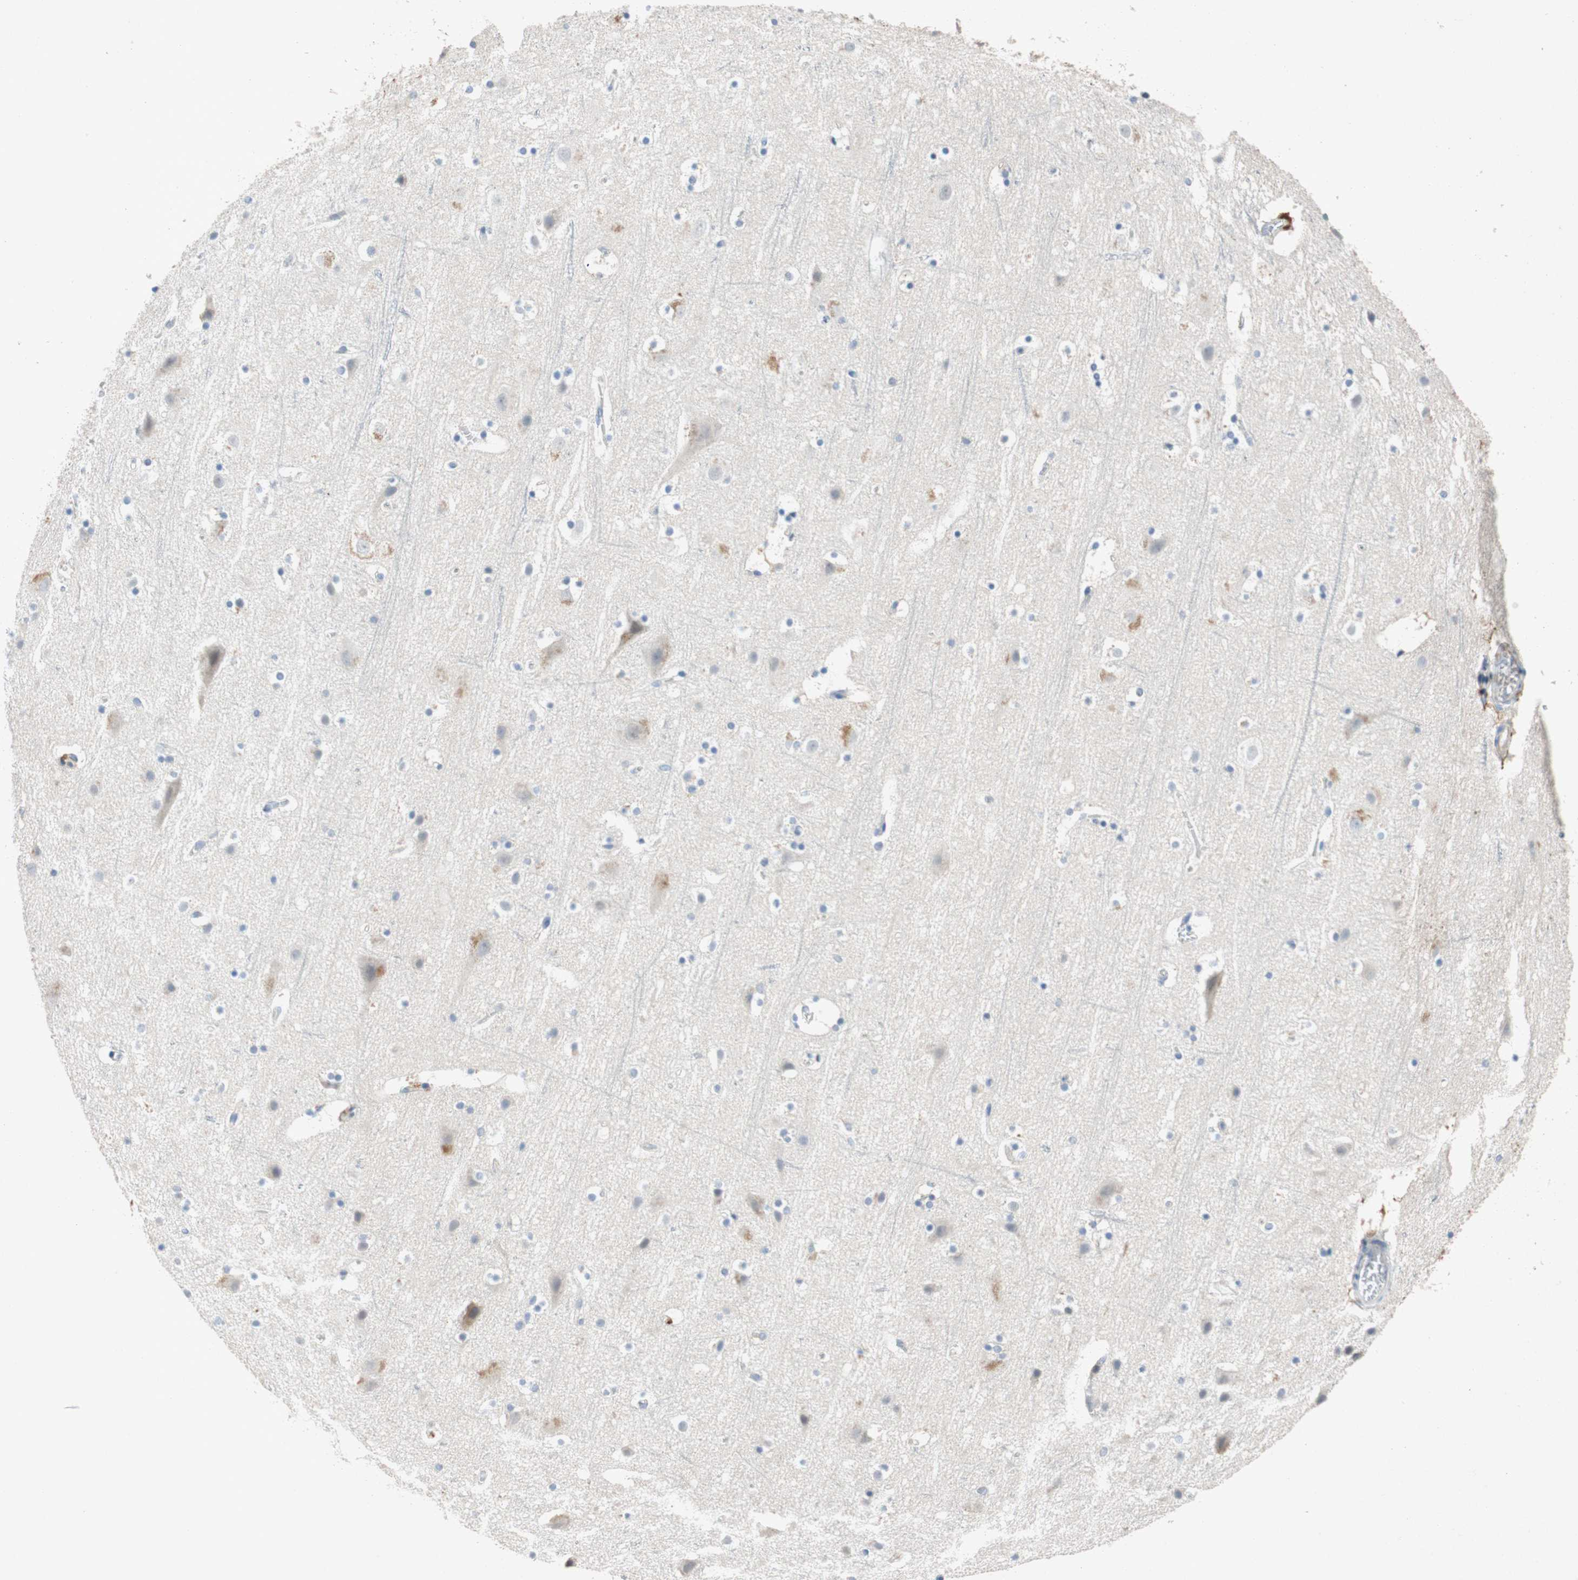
{"staining": {"intensity": "negative", "quantity": "none", "location": "none"}, "tissue": "cerebral cortex", "cell_type": "Endothelial cells", "image_type": "normal", "snomed": [{"axis": "morphology", "description": "Normal tissue, NOS"}, {"axis": "topography", "description": "Cerebral cortex"}], "caption": "DAB (3,3'-diaminobenzidine) immunohistochemical staining of benign cerebral cortex displays no significant positivity in endothelial cells.", "gene": "RELB", "patient": {"sex": "male", "age": 45}}